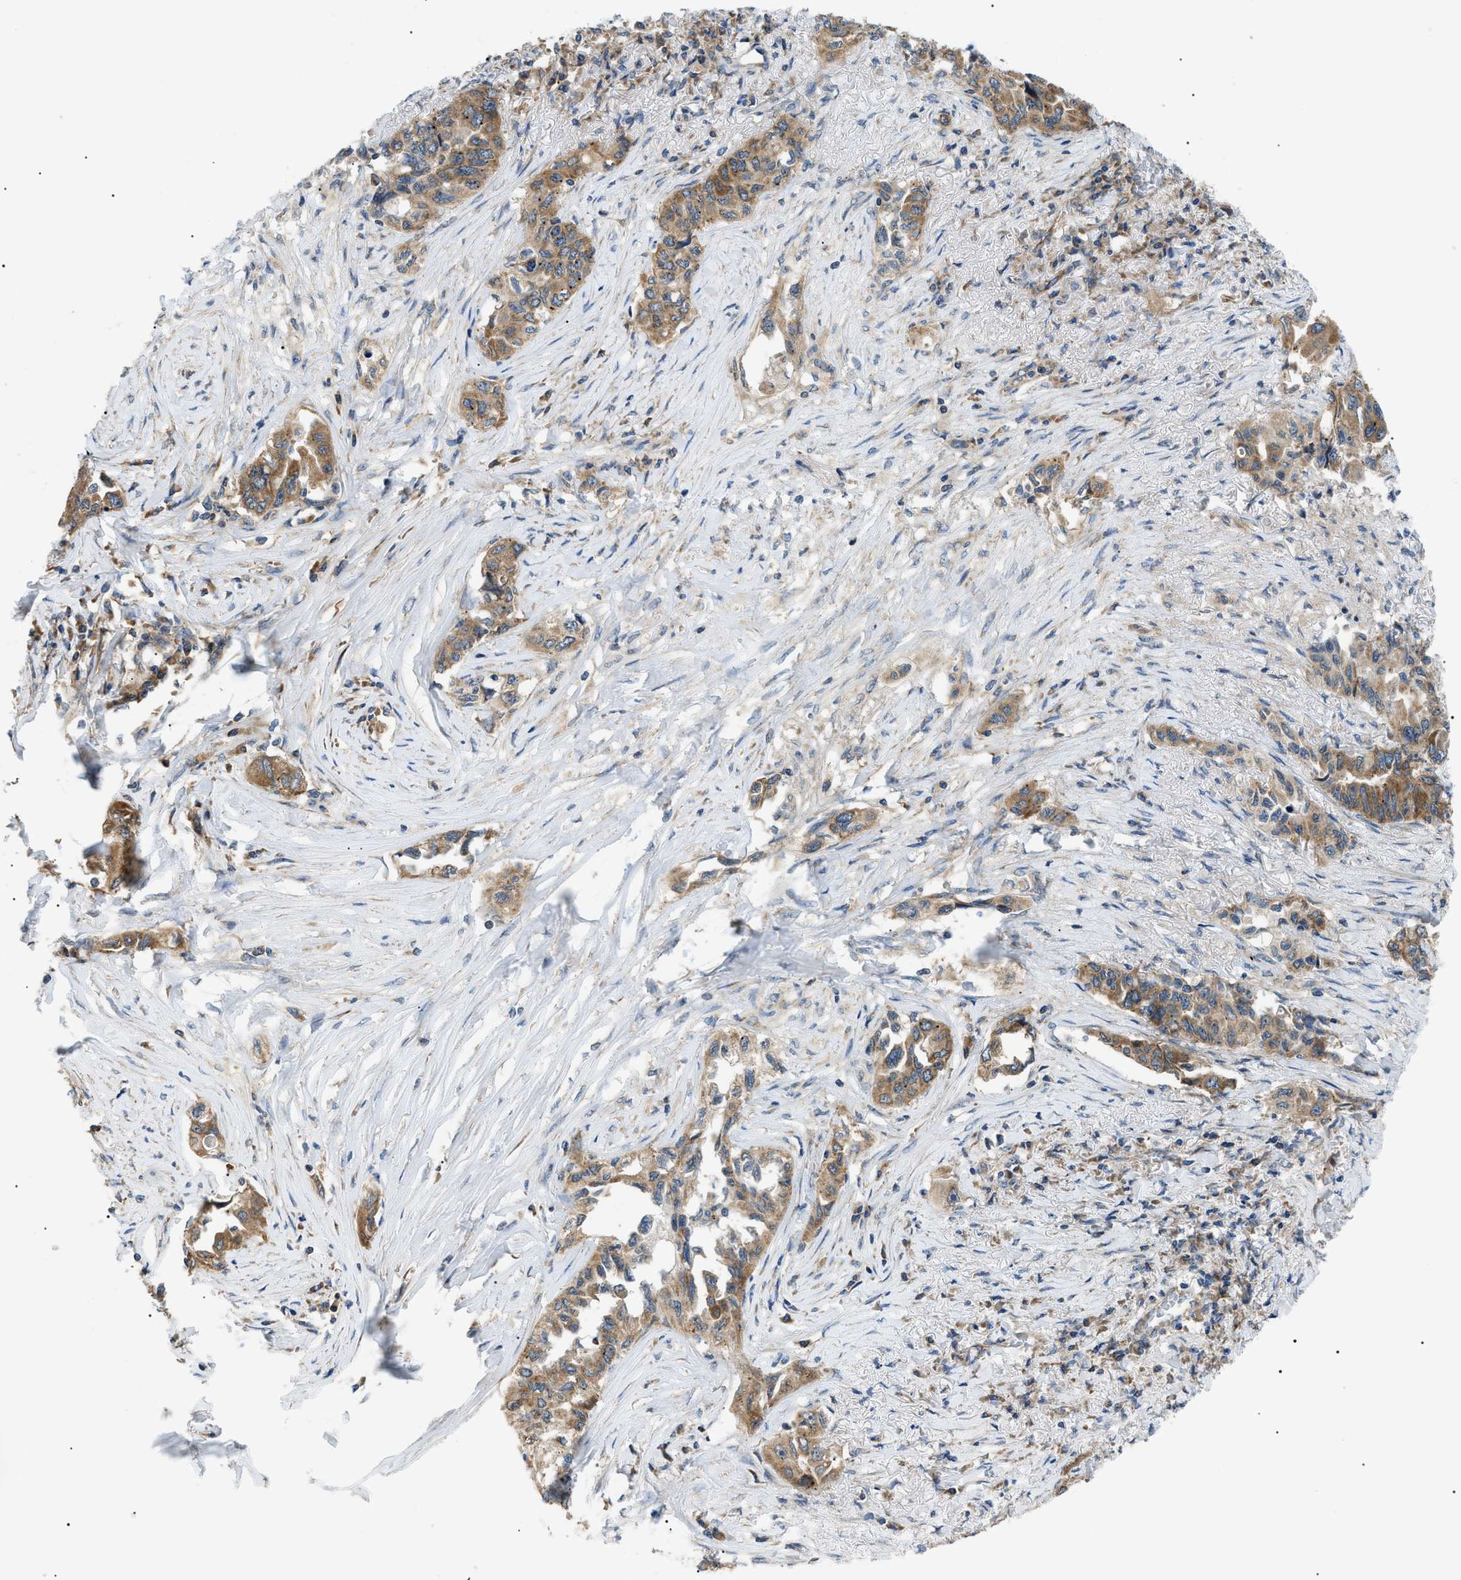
{"staining": {"intensity": "moderate", "quantity": ">75%", "location": "cytoplasmic/membranous"}, "tissue": "lung cancer", "cell_type": "Tumor cells", "image_type": "cancer", "snomed": [{"axis": "morphology", "description": "Adenocarcinoma, NOS"}, {"axis": "topography", "description": "Lung"}], "caption": "This micrograph displays IHC staining of lung cancer, with medium moderate cytoplasmic/membranous positivity in about >75% of tumor cells.", "gene": "SRPK1", "patient": {"sex": "female", "age": 51}}